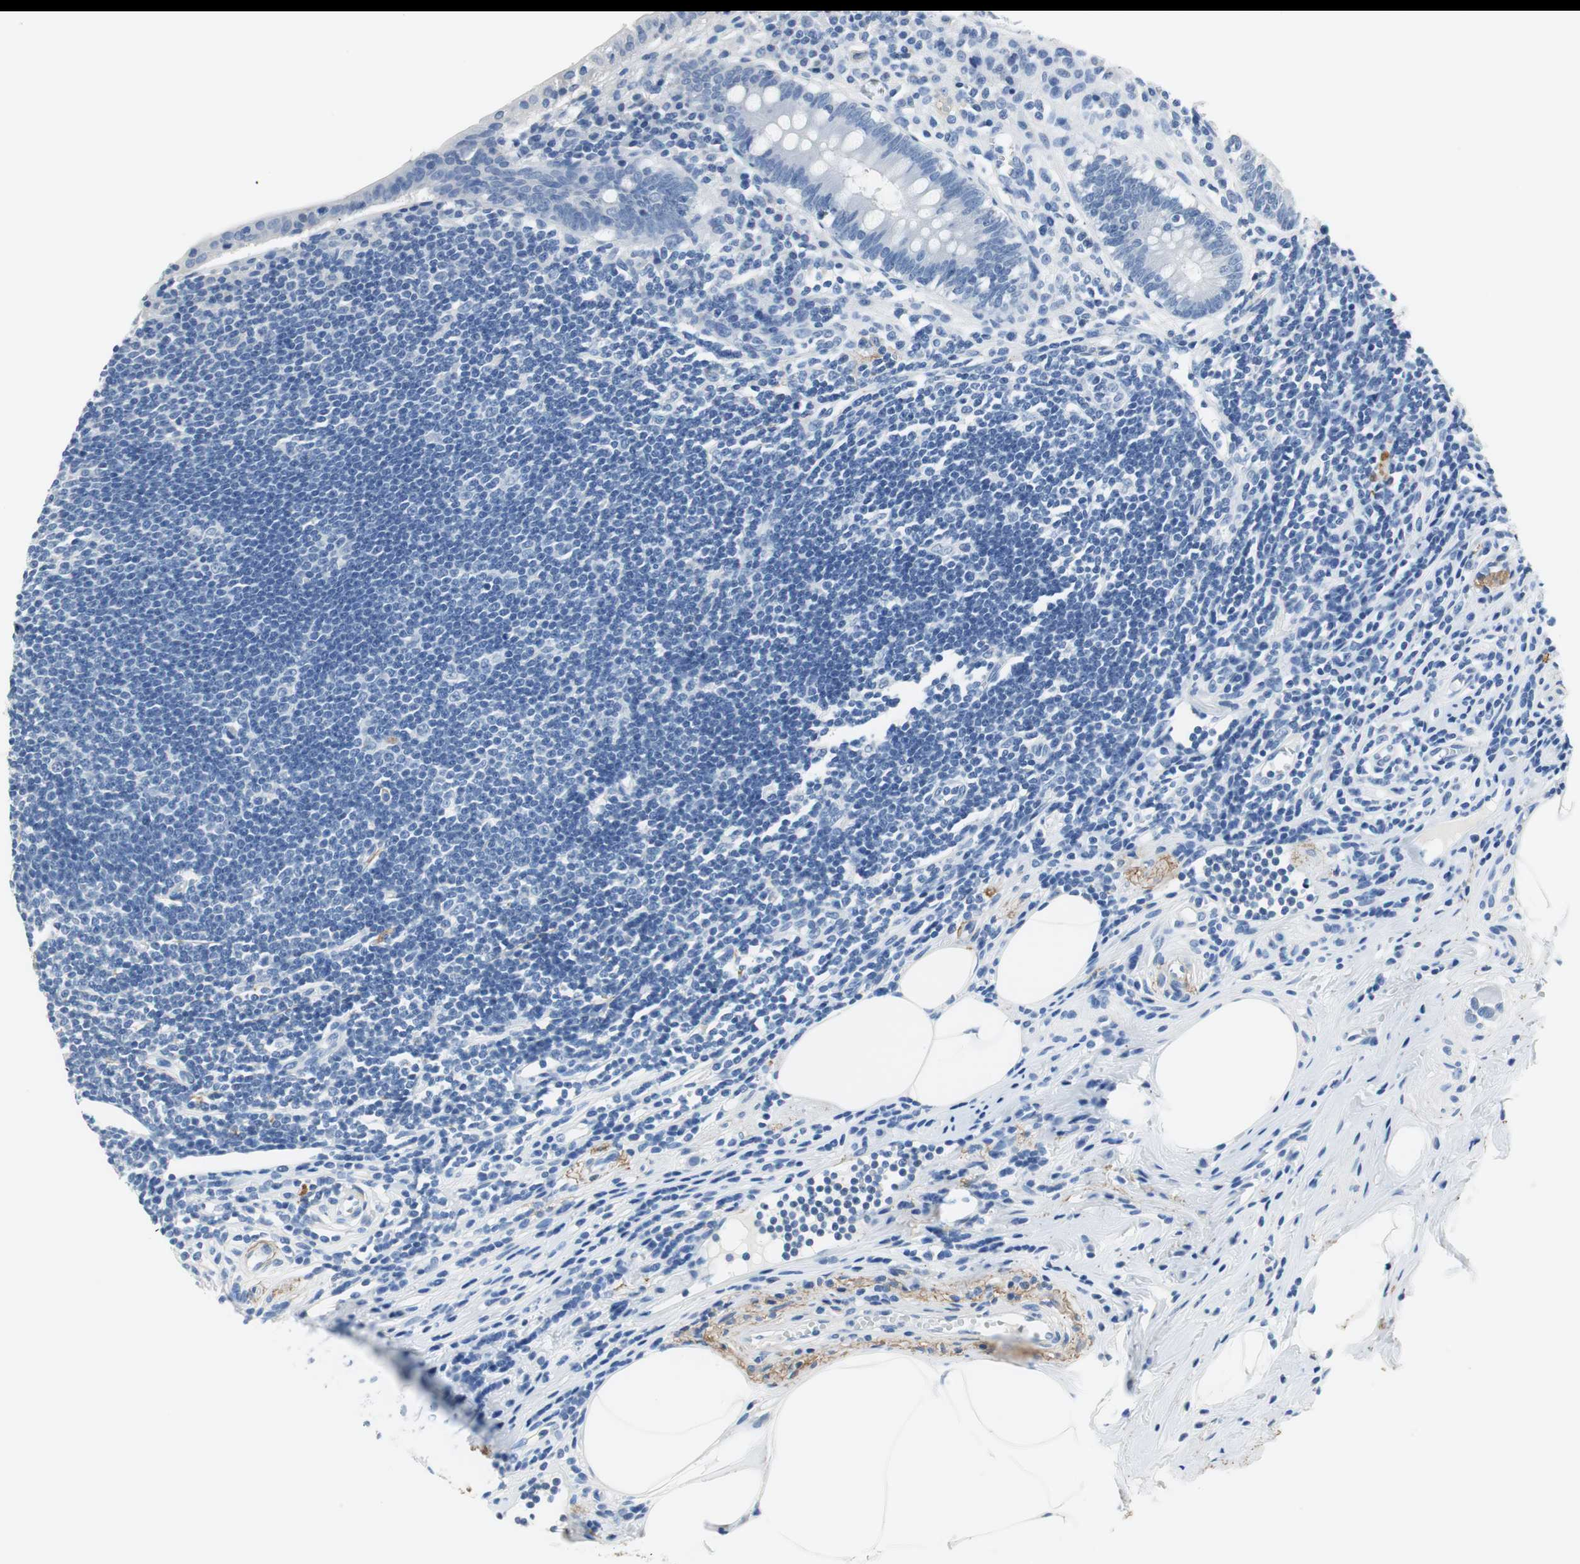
{"staining": {"intensity": "negative", "quantity": "none", "location": "none"}, "tissue": "appendix", "cell_type": "Glandular cells", "image_type": "normal", "snomed": [{"axis": "morphology", "description": "Normal tissue, NOS"}, {"axis": "topography", "description": "Appendix"}], "caption": "Immunohistochemistry (IHC) micrograph of benign human appendix stained for a protein (brown), which displays no expression in glandular cells.", "gene": "MUC7", "patient": {"sex": "female", "age": 50}}